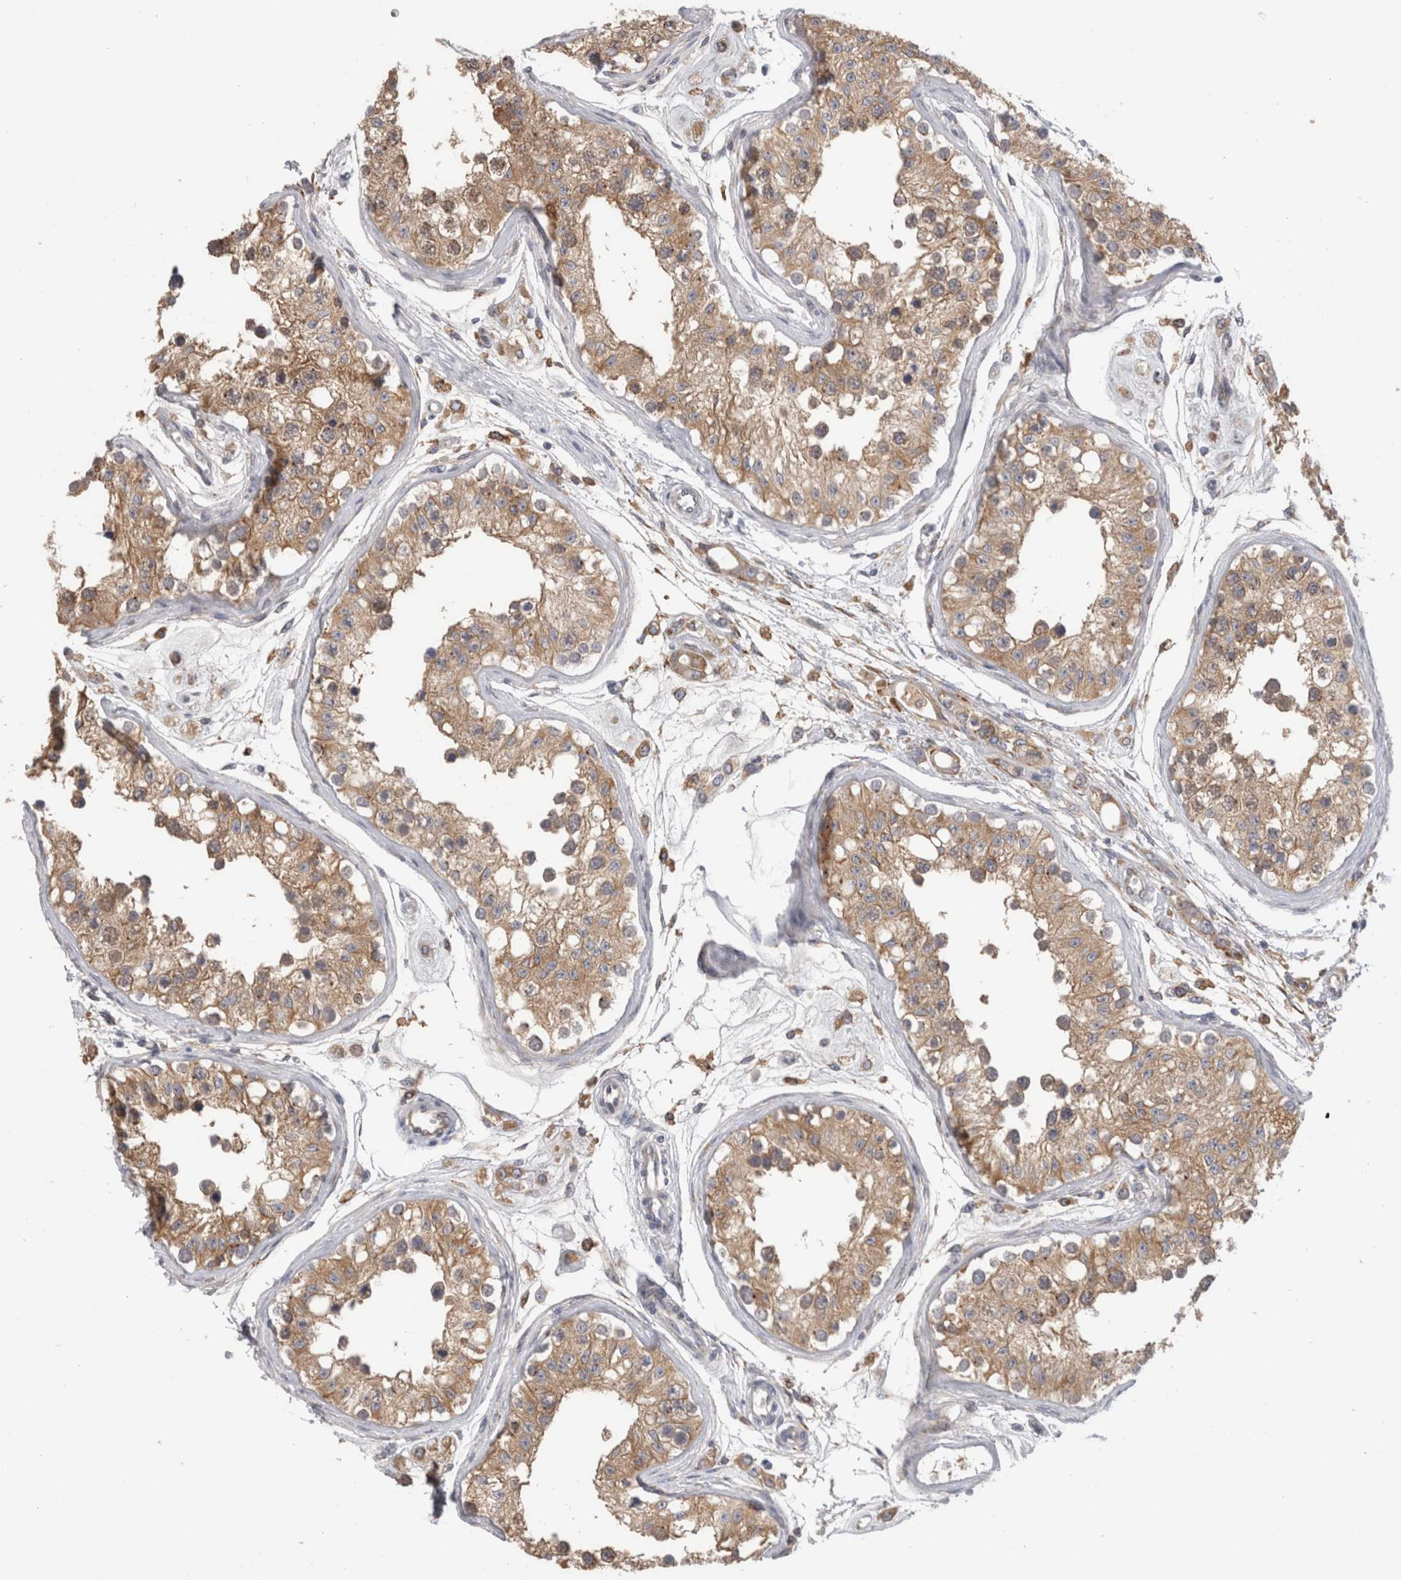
{"staining": {"intensity": "moderate", "quantity": ">75%", "location": "cytoplasmic/membranous"}, "tissue": "testis", "cell_type": "Cells in seminiferous ducts", "image_type": "normal", "snomed": [{"axis": "morphology", "description": "Normal tissue, NOS"}, {"axis": "morphology", "description": "Adenocarcinoma, metastatic, NOS"}, {"axis": "topography", "description": "Testis"}], "caption": "Protein positivity by immunohistochemistry displays moderate cytoplasmic/membranous positivity in about >75% of cells in seminiferous ducts in normal testis.", "gene": "ZNF341", "patient": {"sex": "male", "age": 26}}